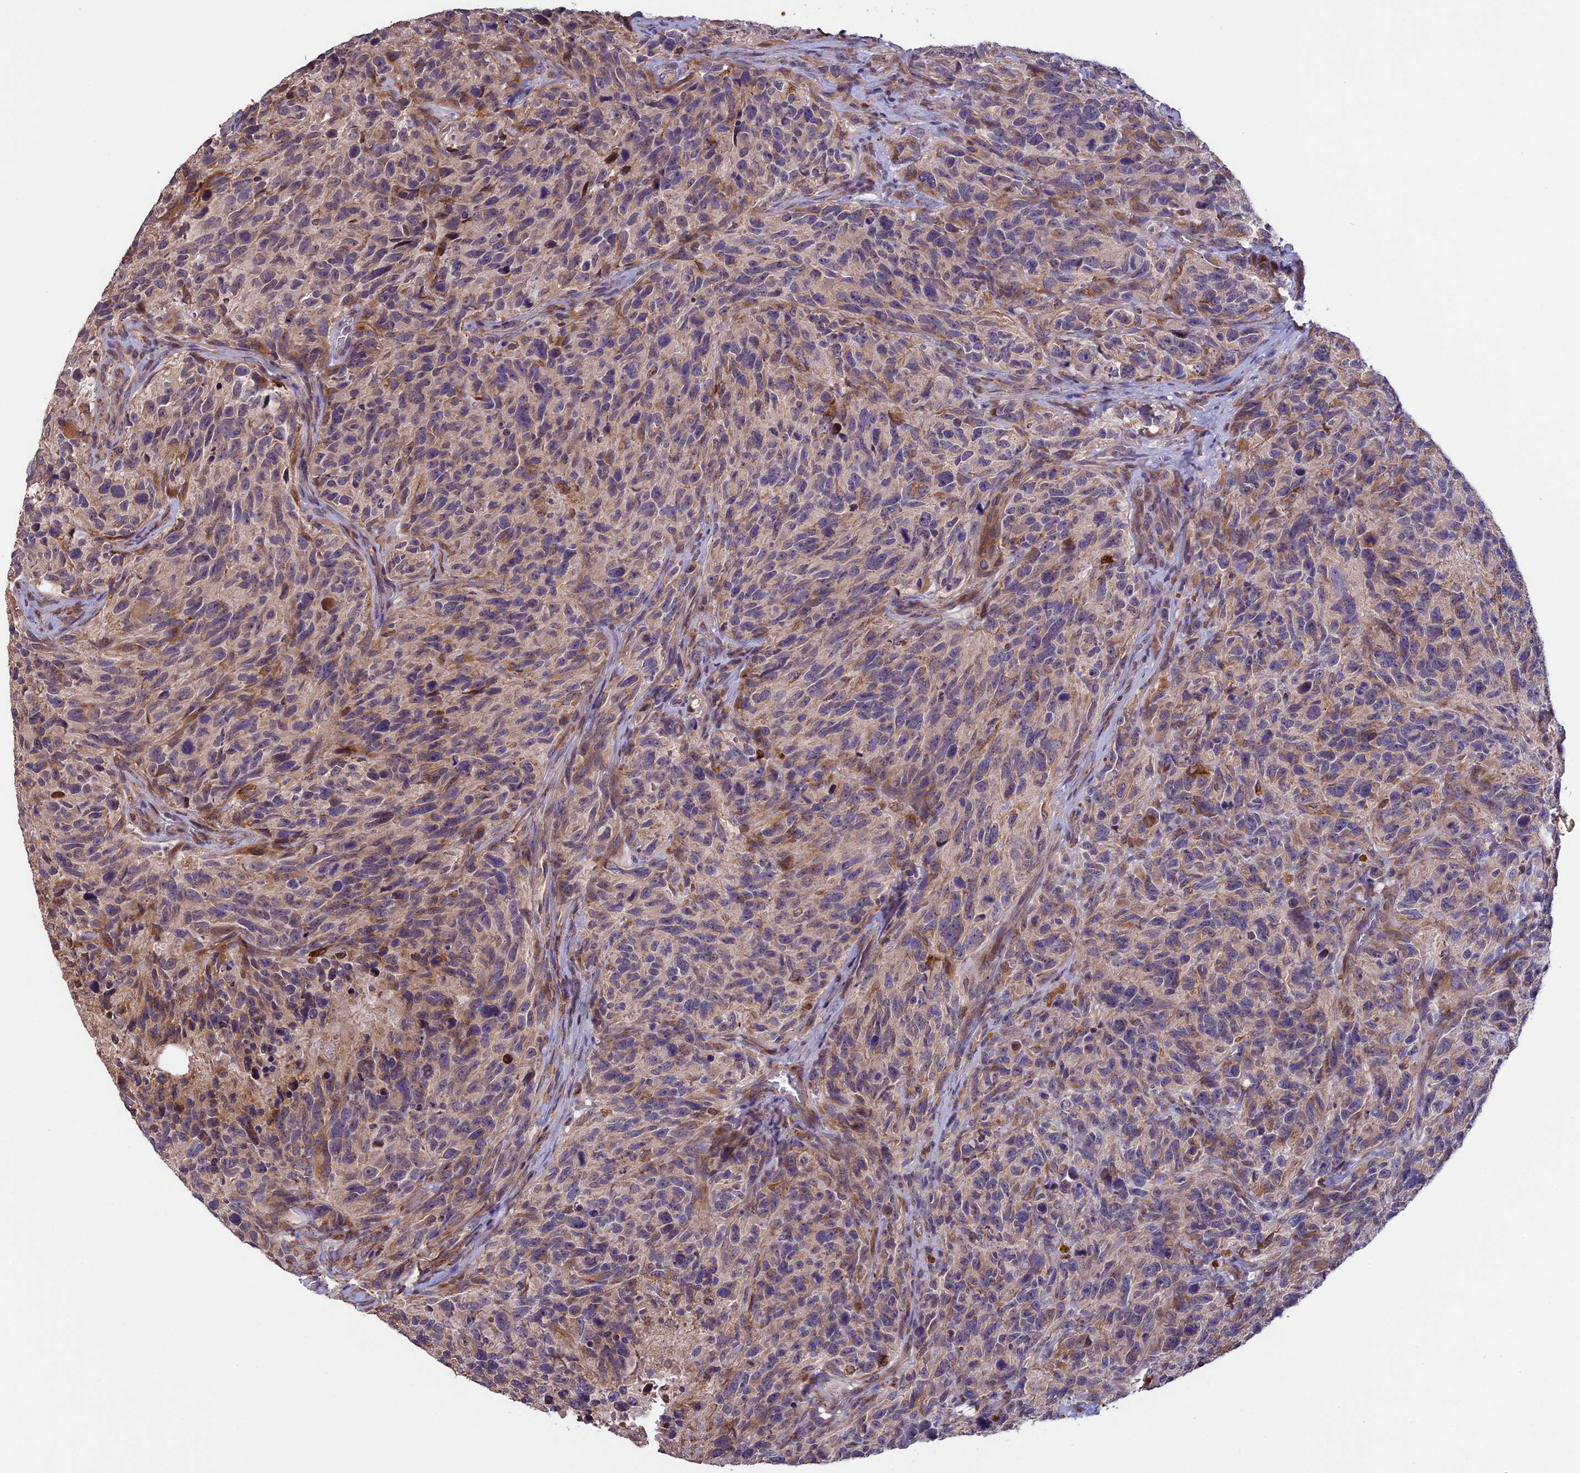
{"staining": {"intensity": "moderate", "quantity": "<25%", "location": "cytoplasmic/membranous"}, "tissue": "glioma", "cell_type": "Tumor cells", "image_type": "cancer", "snomed": [{"axis": "morphology", "description": "Glioma, malignant, High grade"}, {"axis": "topography", "description": "Brain"}], "caption": "Protein staining of high-grade glioma (malignant) tissue shows moderate cytoplasmic/membranous staining in about <25% of tumor cells.", "gene": "DMRTA2", "patient": {"sex": "male", "age": 69}}